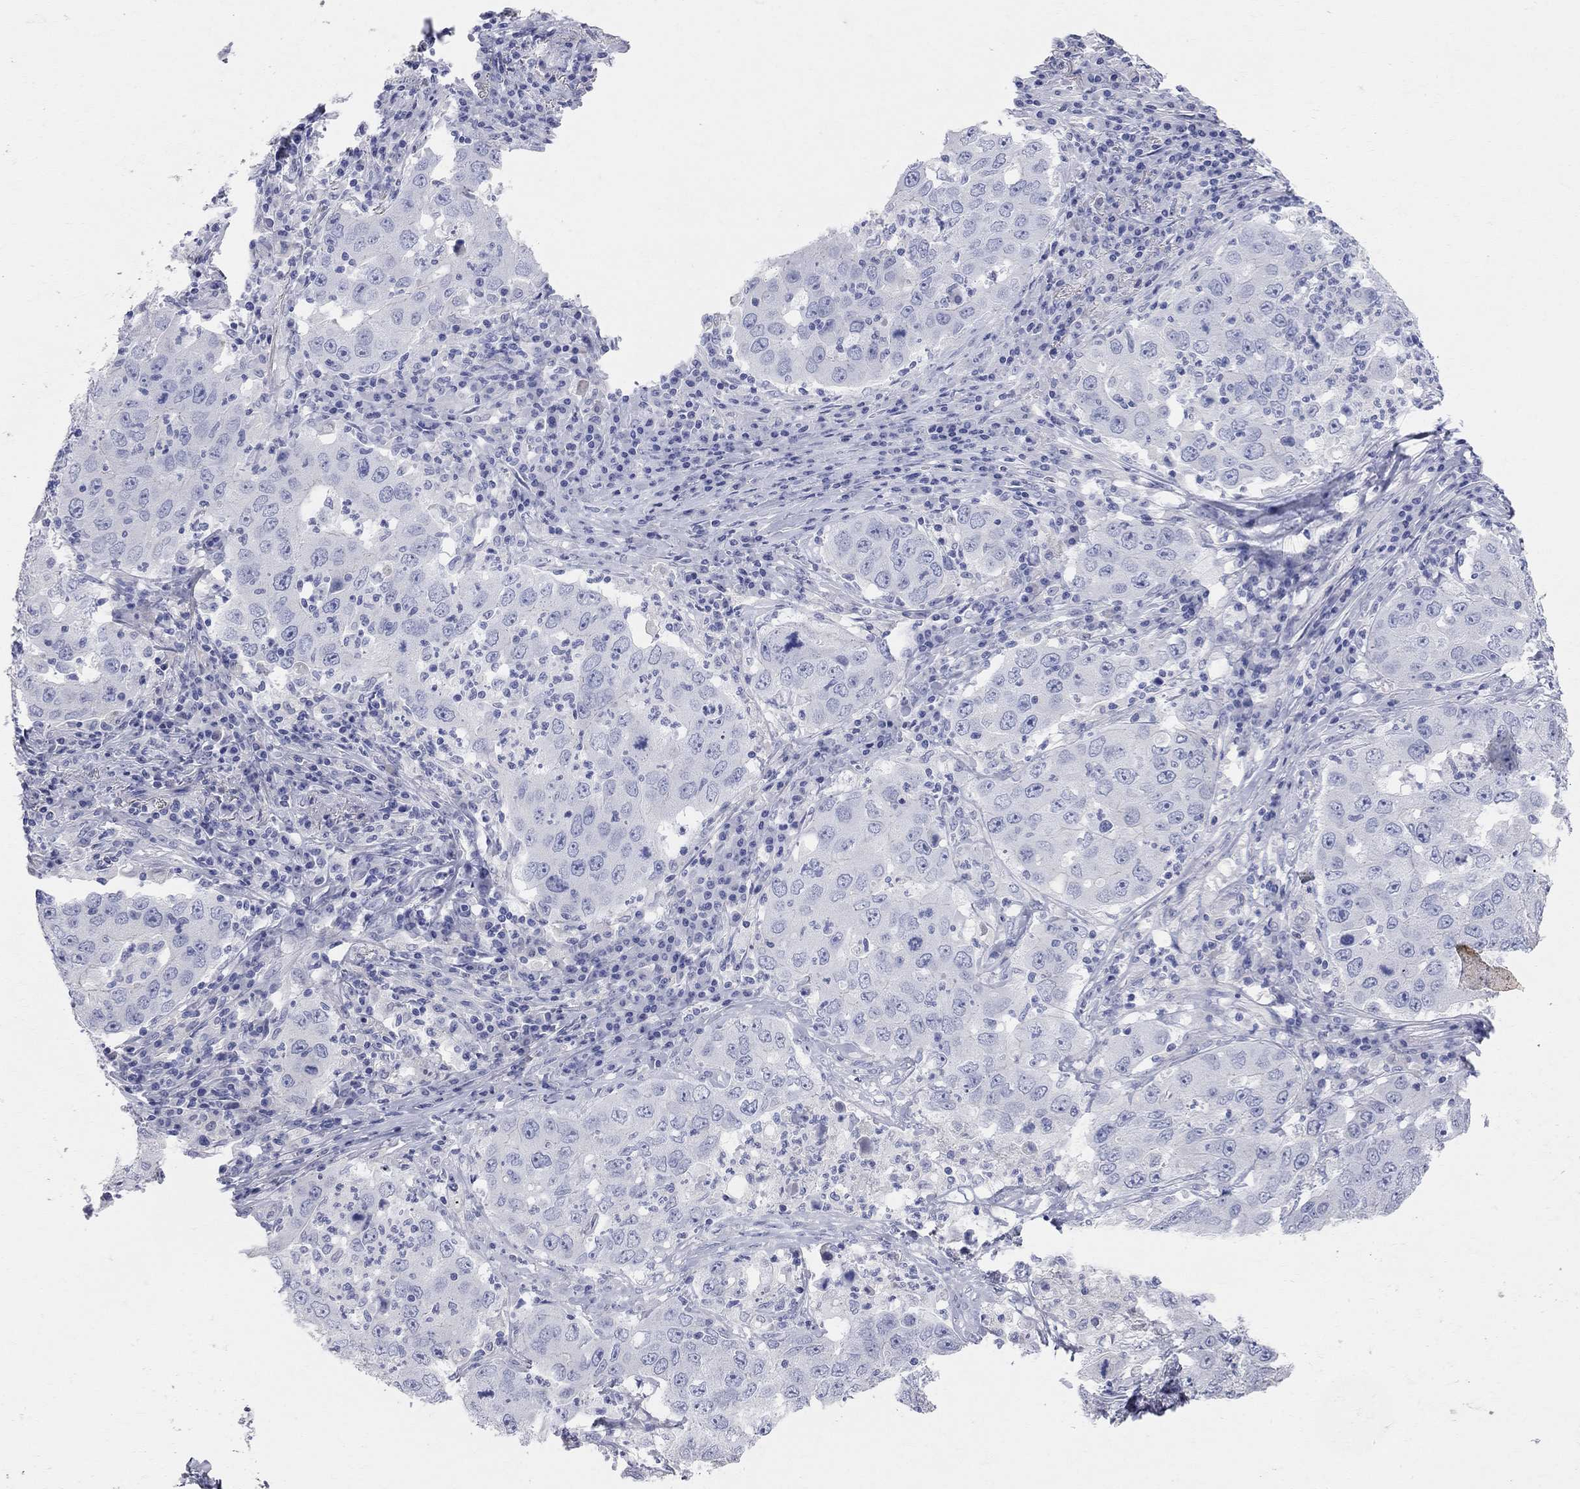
{"staining": {"intensity": "negative", "quantity": "none", "location": "none"}, "tissue": "lung cancer", "cell_type": "Tumor cells", "image_type": "cancer", "snomed": [{"axis": "morphology", "description": "Adenocarcinoma, NOS"}, {"axis": "topography", "description": "Lung"}], "caption": "Adenocarcinoma (lung) was stained to show a protein in brown. There is no significant positivity in tumor cells. (DAB IHC visualized using brightfield microscopy, high magnification).", "gene": "AOX1", "patient": {"sex": "male", "age": 73}}